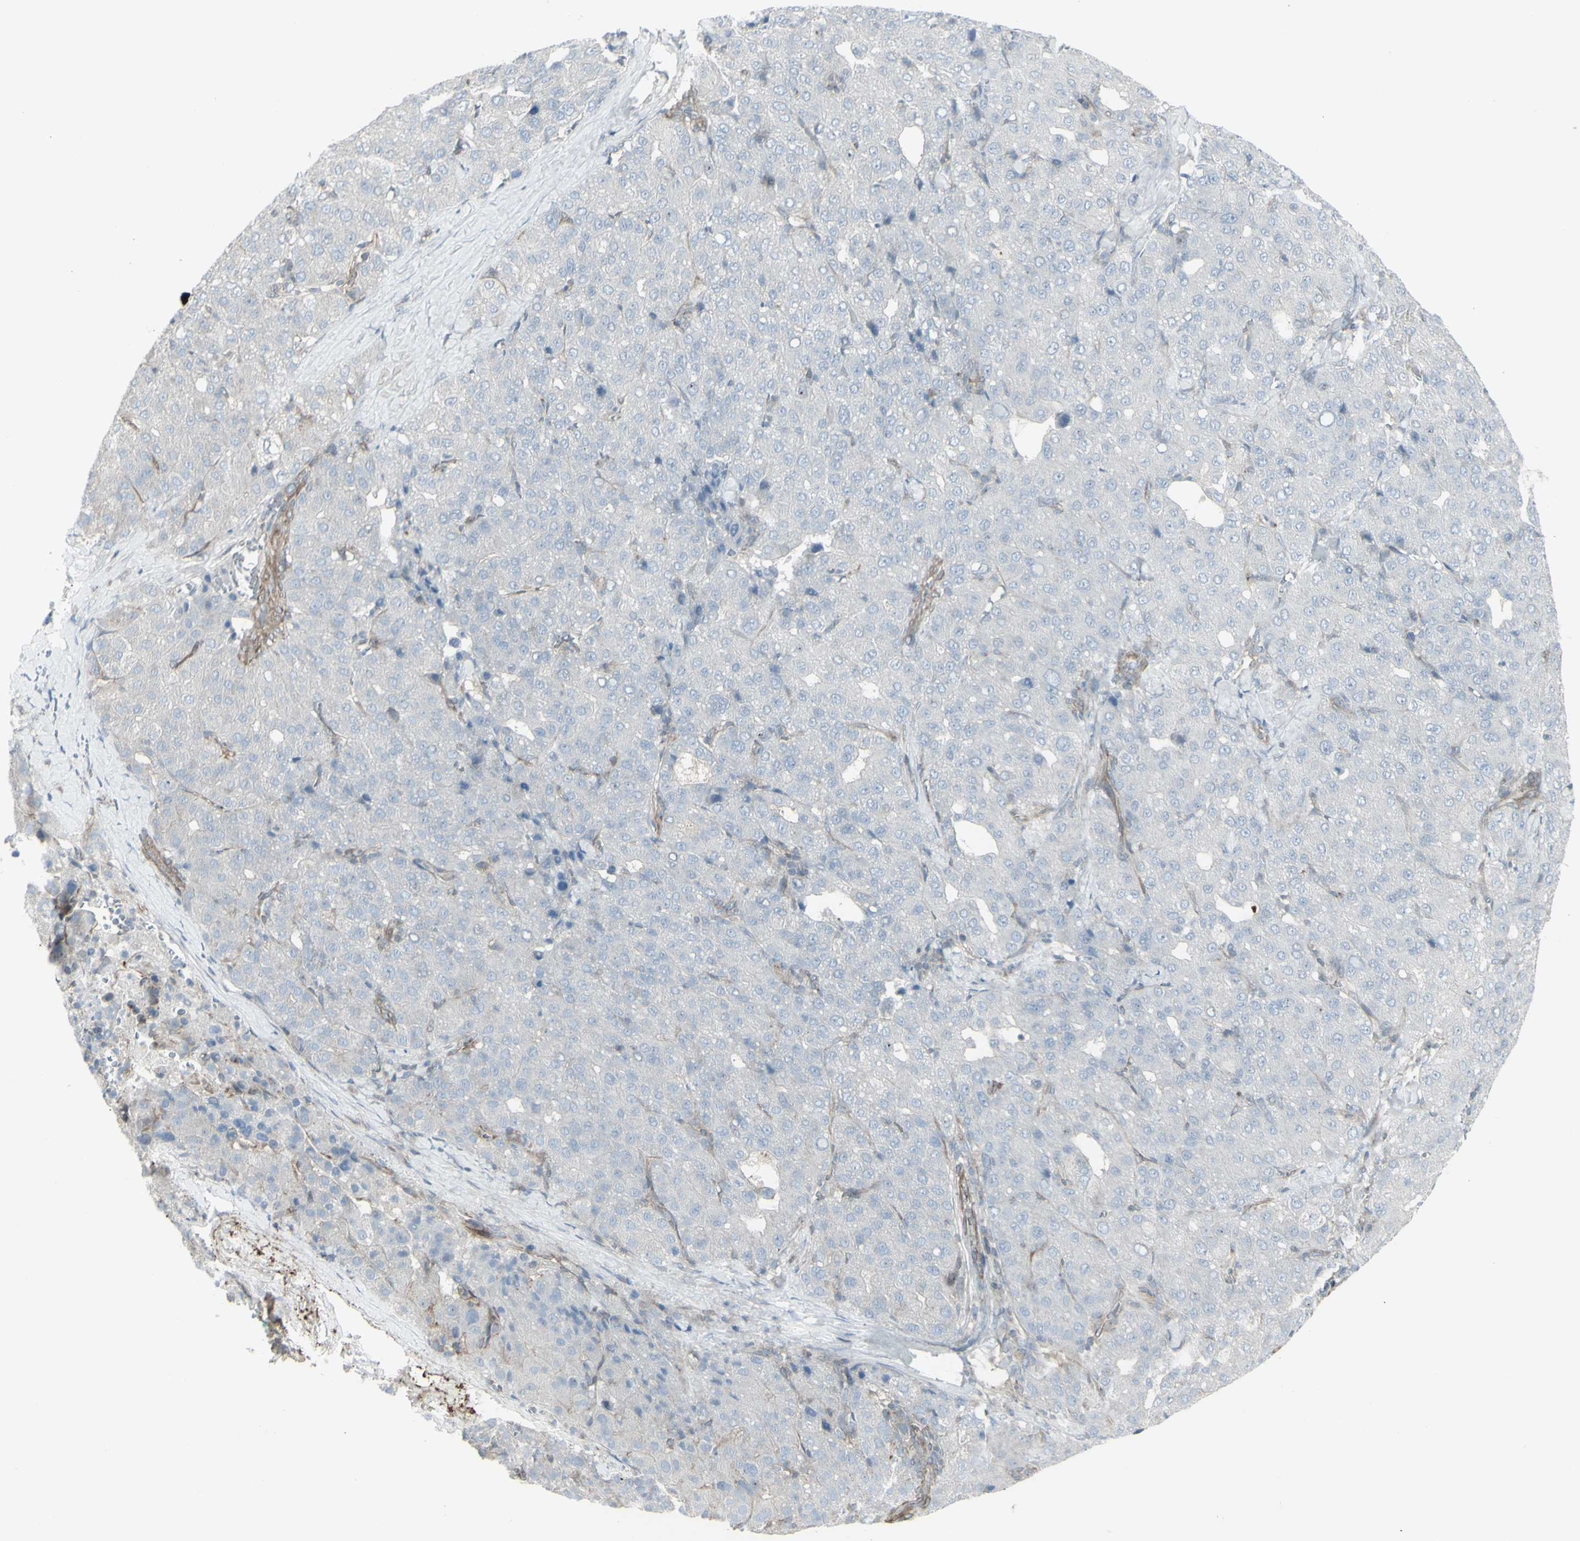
{"staining": {"intensity": "negative", "quantity": "none", "location": "none"}, "tissue": "liver cancer", "cell_type": "Tumor cells", "image_type": "cancer", "snomed": [{"axis": "morphology", "description": "Carcinoma, Hepatocellular, NOS"}, {"axis": "topography", "description": "Liver"}], "caption": "Immunohistochemical staining of human liver cancer (hepatocellular carcinoma) displays no significant expression in tumor cells.", "gene": "GALNT6", "patient": {"sex": "male", "age": 65}}